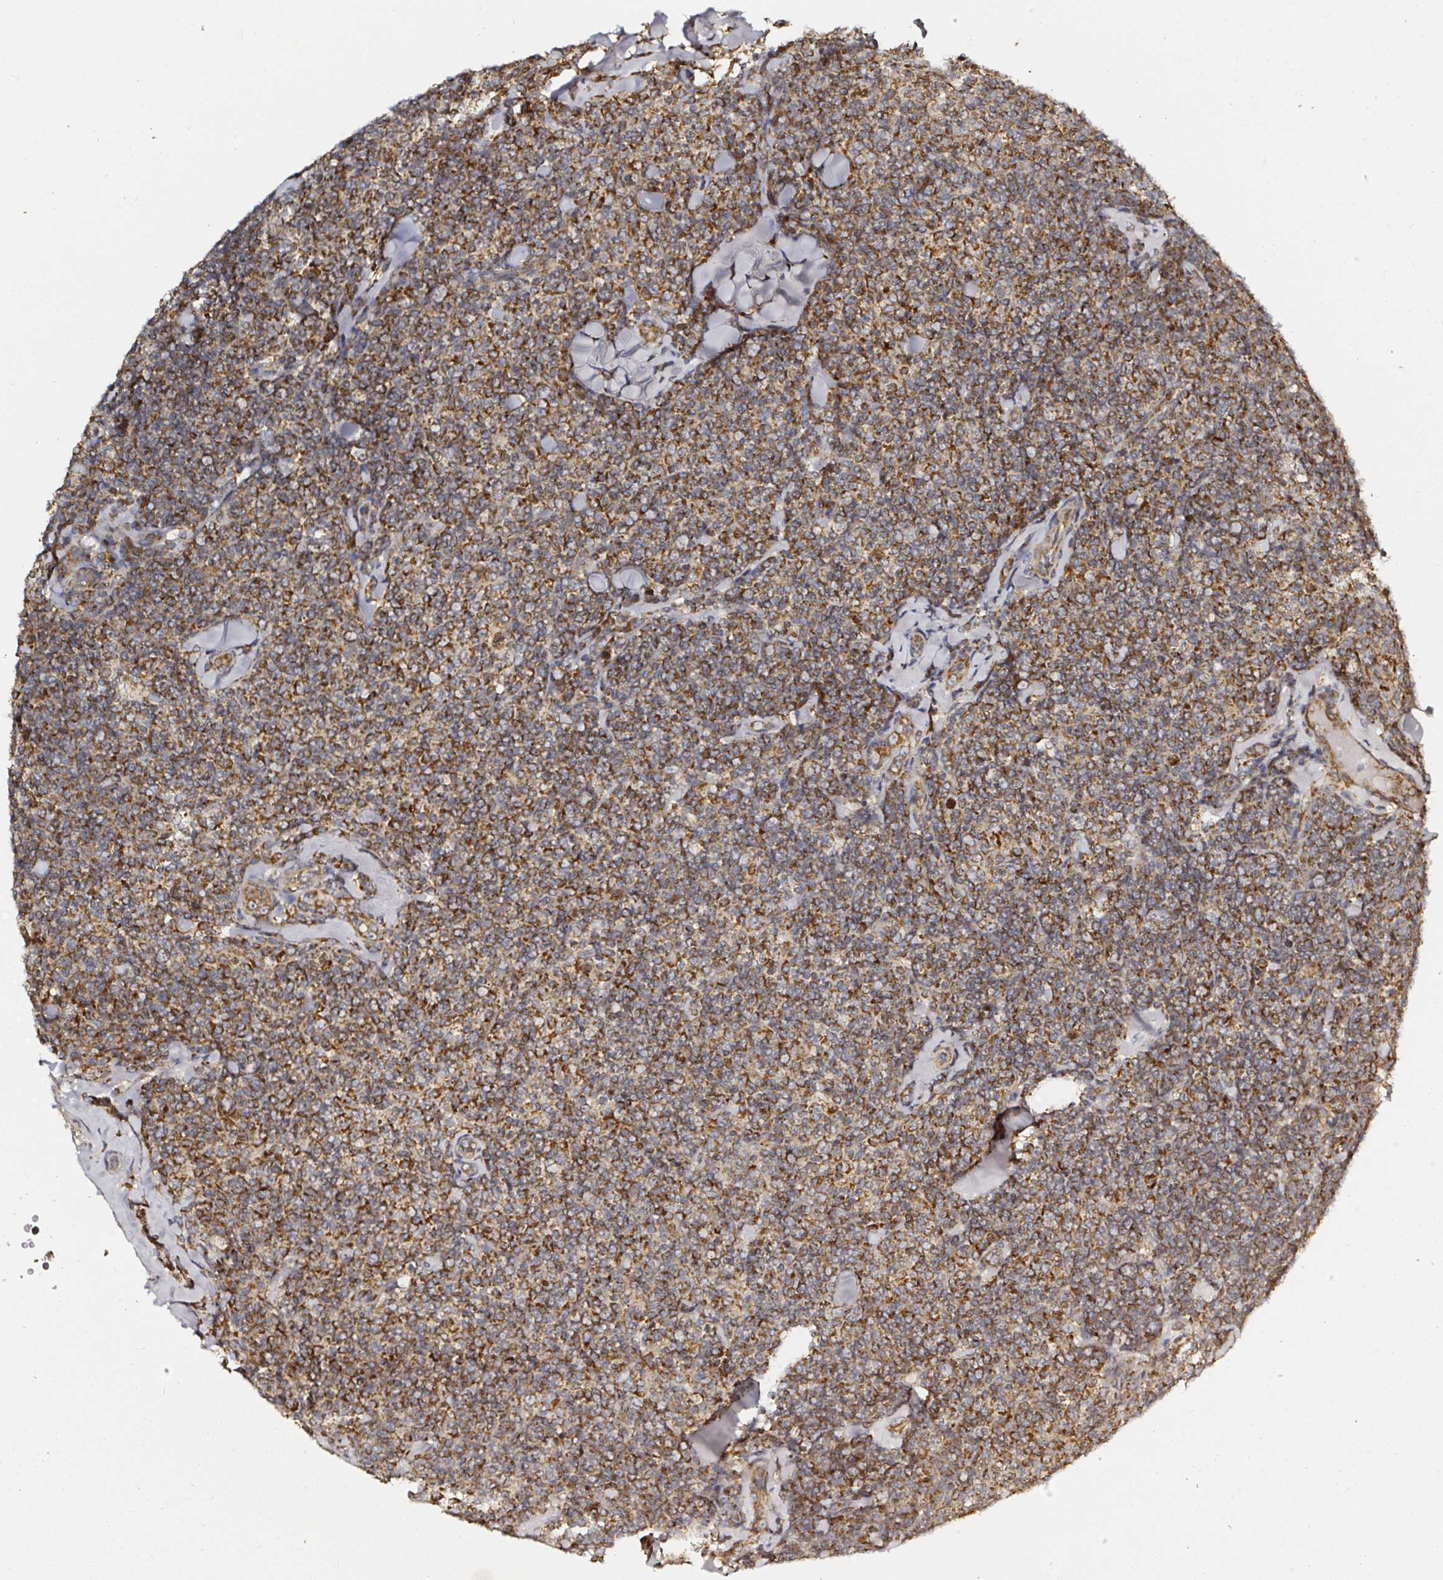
{"staining": {"intensity": "strong", "quantity": ">75%", "location": "cytoplasmic/membranous"}, "tissue": "lymphoma", "cell_type": "Tumor cells", "image_type": "cancer", "snomed": [{"axis": "morphology", "description": "Malignant lymphoma, non-Hodgkin's type, Low grade"}, {"axis": "topography", "description": "Lymph node"}], "caption": "Immunohistochemical staining of human lymphoma displays high levels of strong cytoplasmic/membranous positivity in about >75% of tumor cells.", "gene": "ATAD3B", "patient": {"sex": "female", "age": 56}}